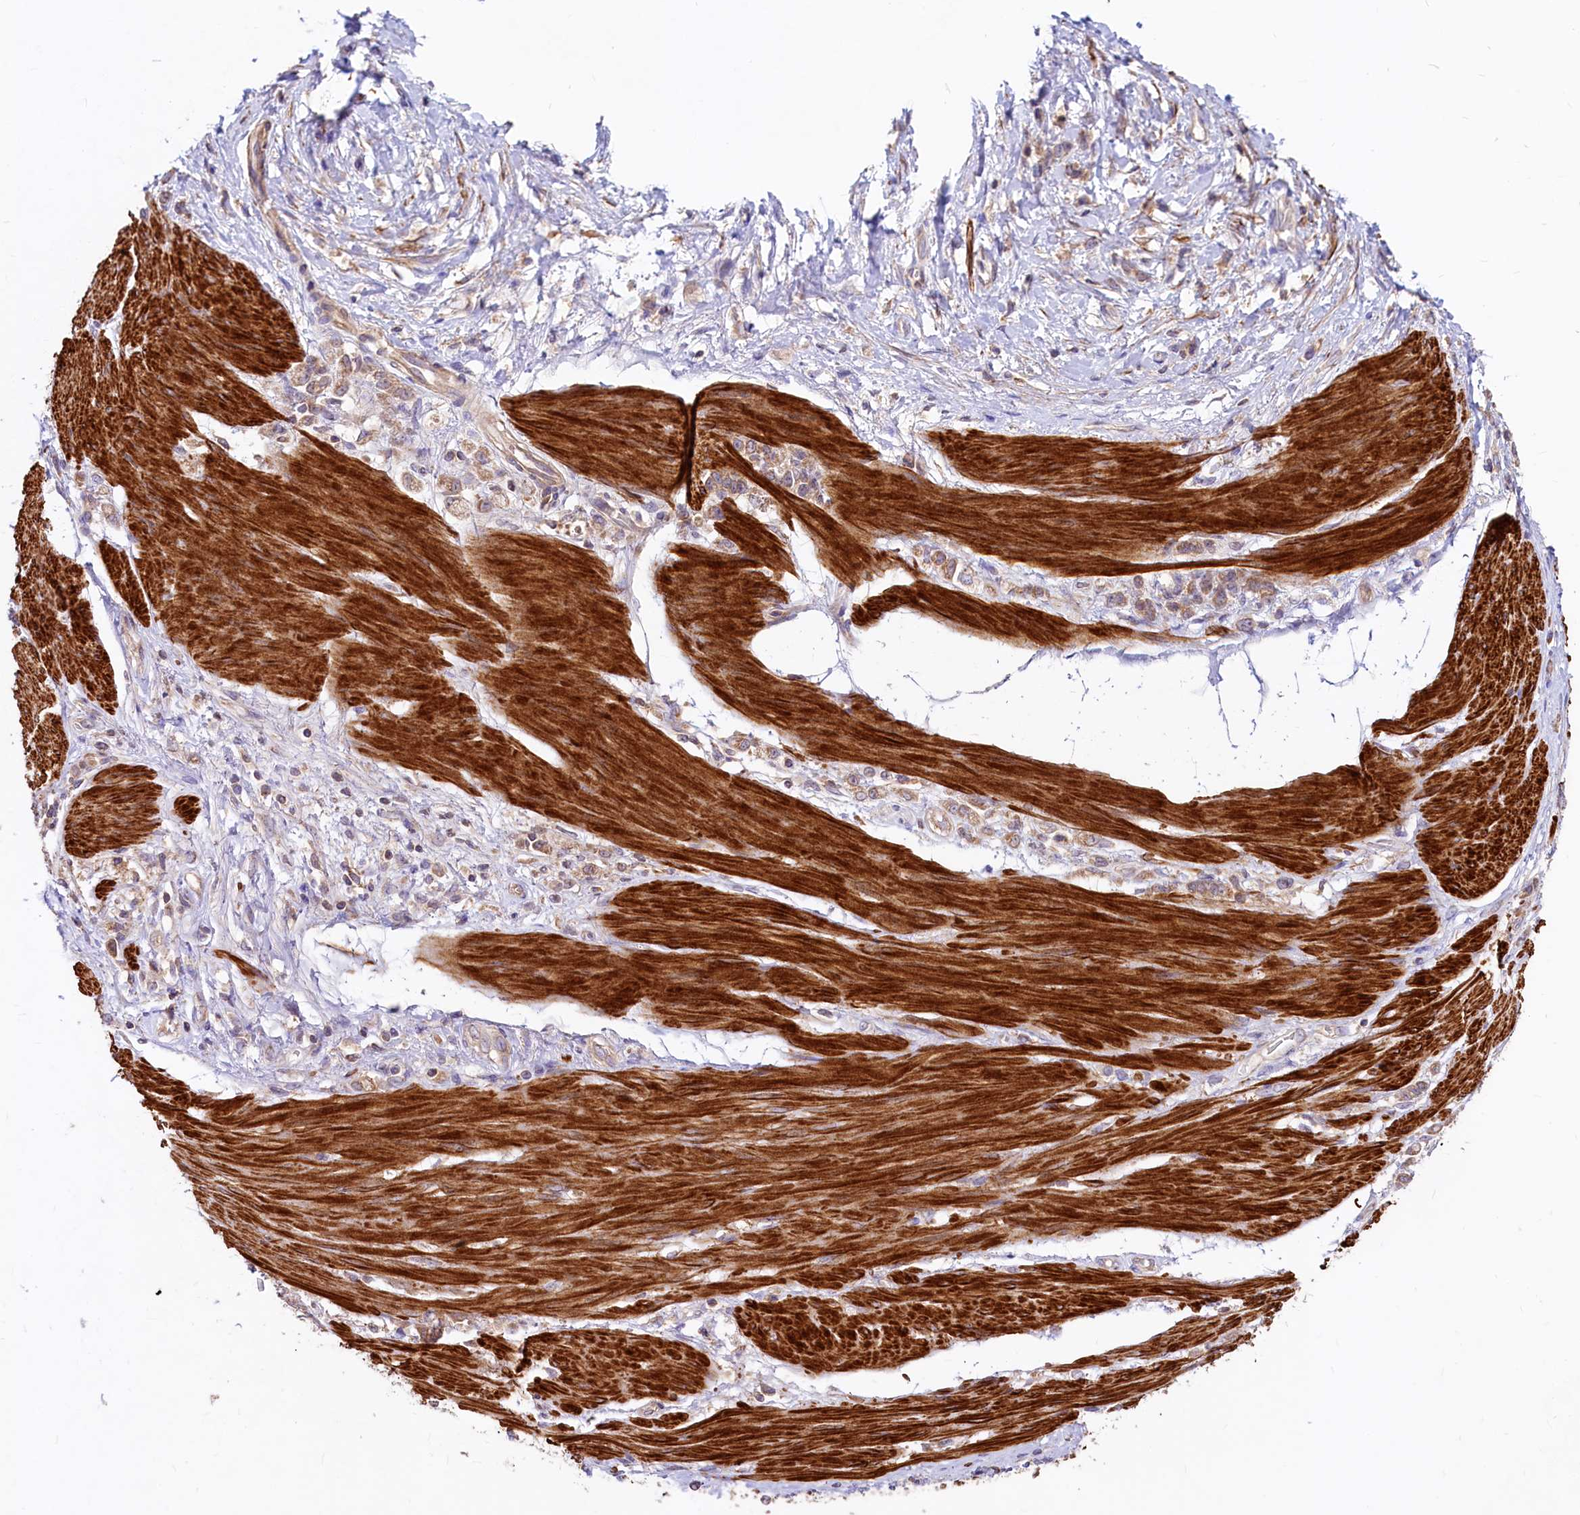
{"staining": {"intensity": "moderate", "quantity": ">75%", "location": "cytoplasmic/membranous"}, "tissue": "stomach cancer", "cell_type": "Tumor cells", "image_type": "cancer", "snomed": [{"axis": "morphology", "description": "Adenocarcinoma, NOS"}, {"axis": "topography", "description": "Stomach"}], "caption": "This micrograph reveals immunohistochemistry (IHC) staining of human stomach adenocarcinoma, with medium moderate cytoplasmic/membranous expression in approximately >75% of tumor cells.", "gene": "CIAO3", "patient": {"sex": "female", "age": 60}}